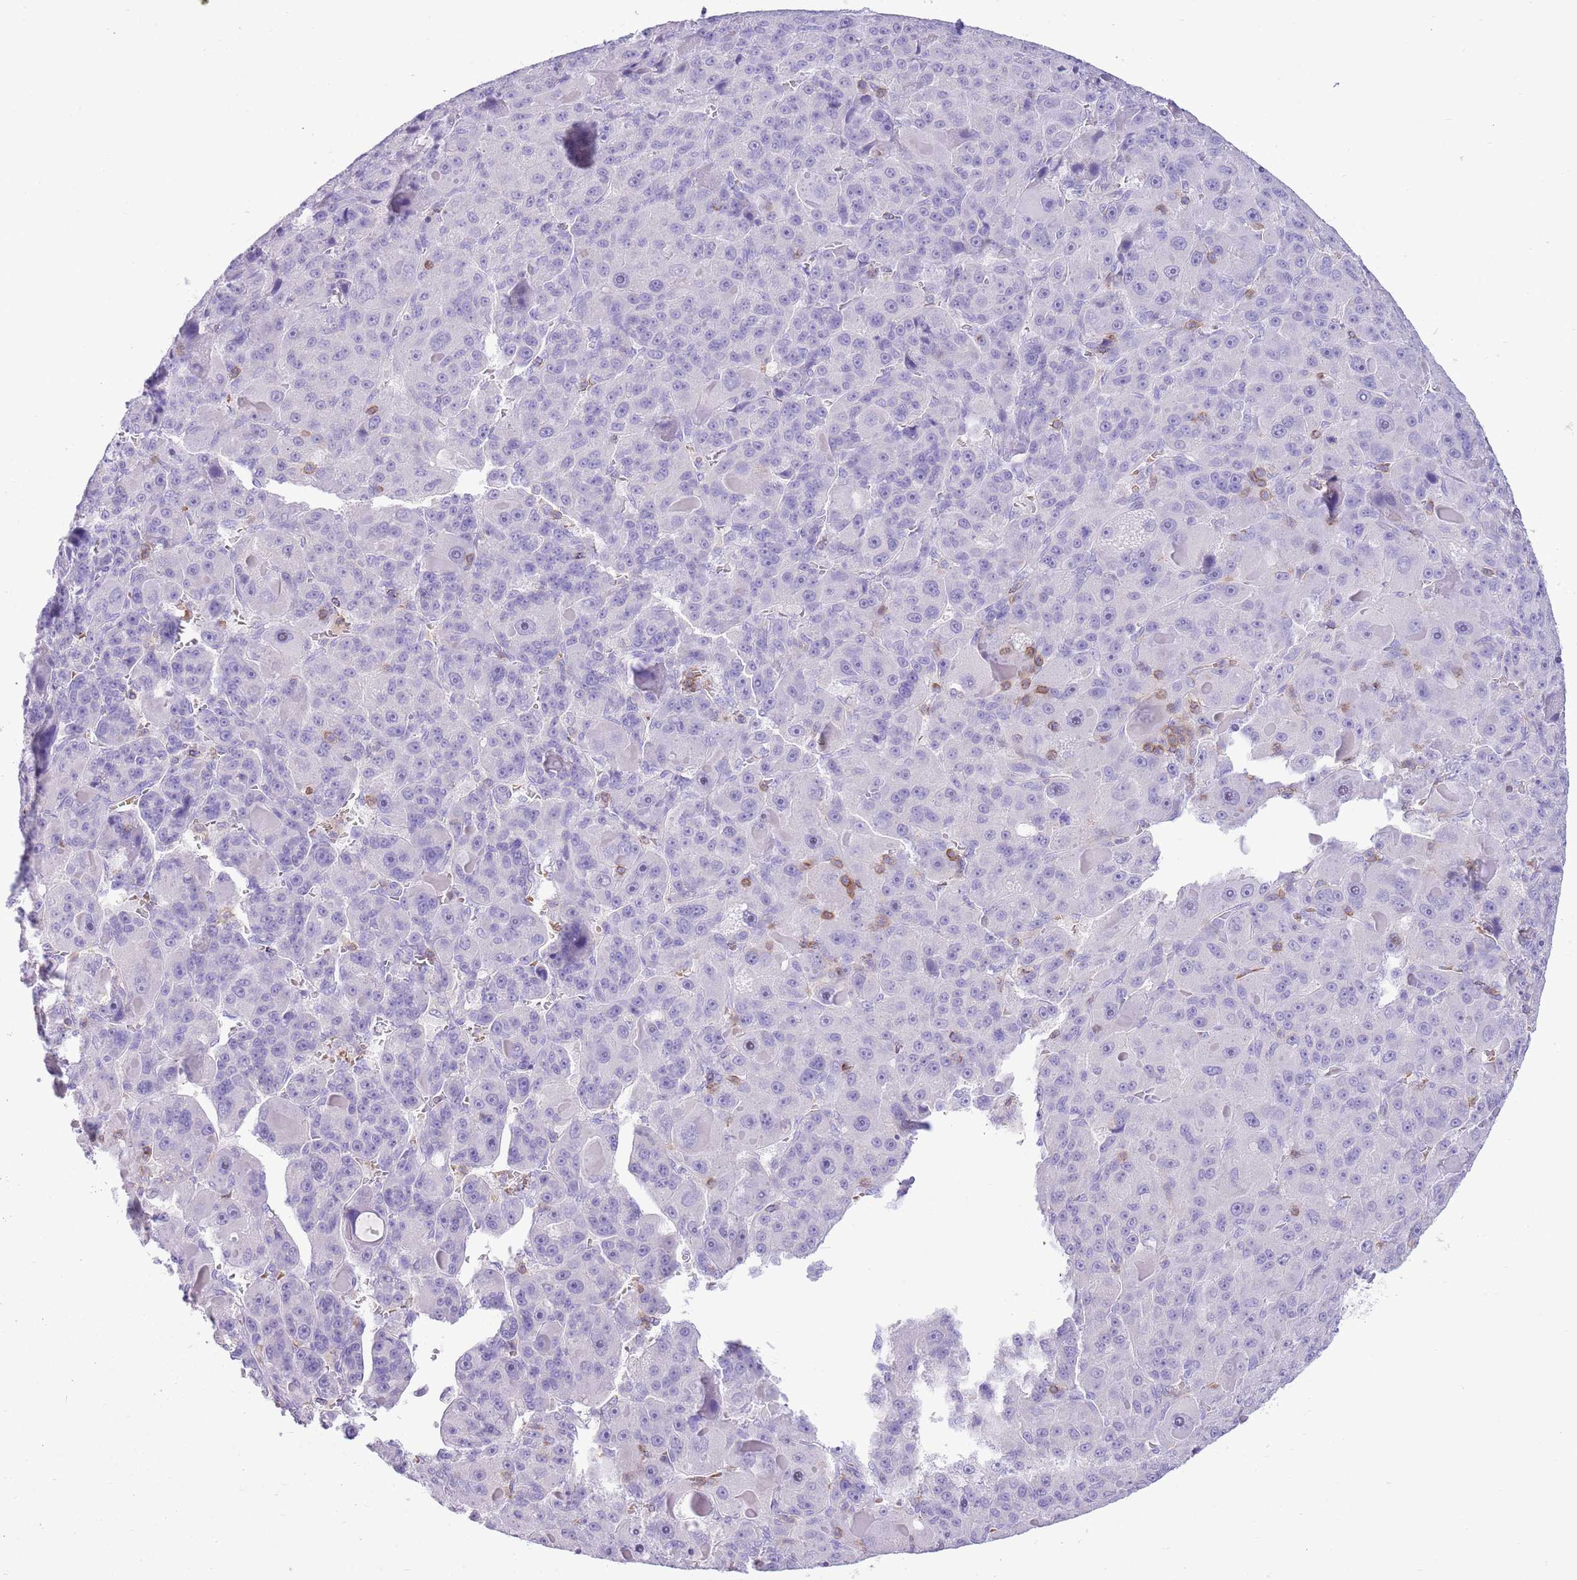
{"staining": {"intensity": "negative", "quantity": "none", "location": "none"}, "tissue": "liver cancer", "cell_type": "Tumor cells", "image_type": "cancer", "snomed": [{"axis": "morphology", "description": "Carcinoma, Hepatocellular, NOS"}, {"axis": "topography", "description": "Liver"}], "caption": "Liver hepatocellular carcinoma was stained to show a protein in brown. There is no significant expression in tumor cells.", "gene": "OR4Q3", "patient": {"sex": "male", "age": 76}}